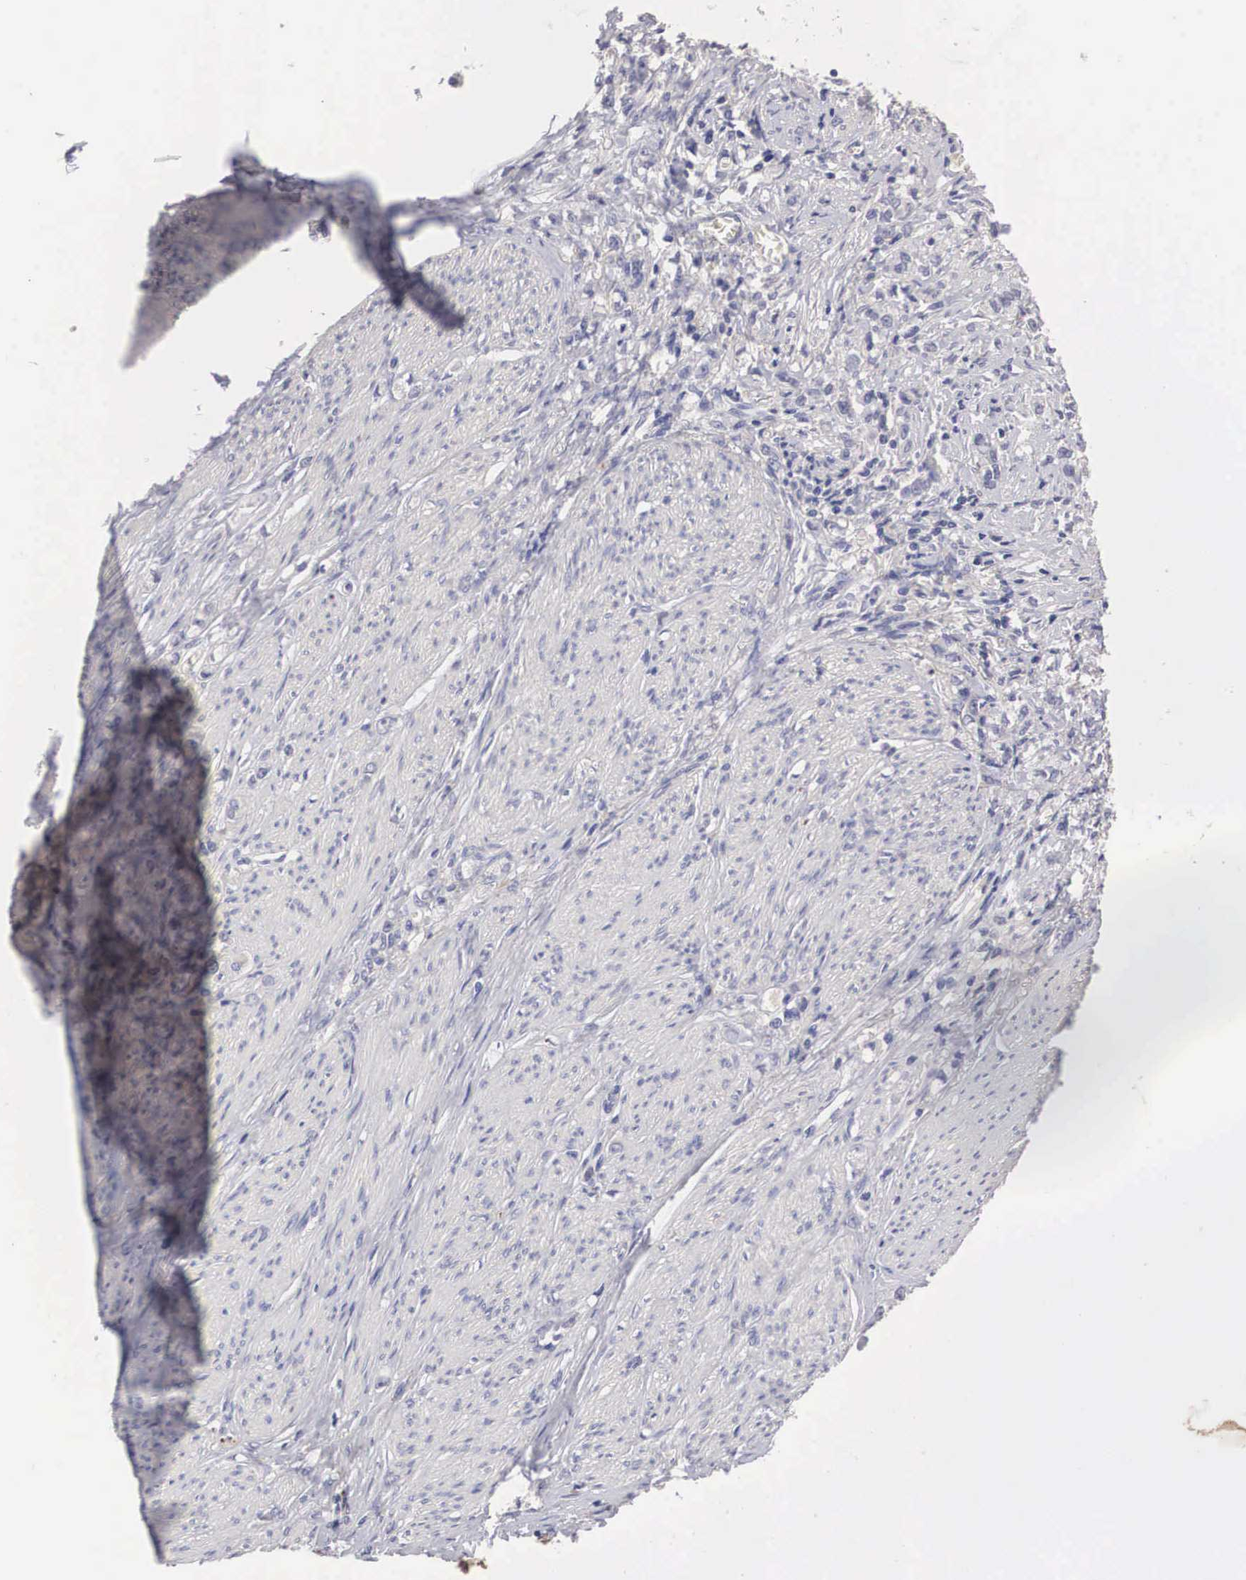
{"staining": {"intensity": "negative", "quantity": "none", "location": "none"}, "tissue": "stomach cancer", "cell_type": "Tumor cells", "image_type": "cancer", "snomed": [{"axis": "morphology", "description": "Adenocarcinoma, NOS"}, {"axis": "topography", "description": "Stomach"}], "caption": "This is an immunohistochemistry (IHC) micrograph of human stomach adenocarcinoma. There is no staining in tumor cells.", "gene": "ABHD4", "patient": {"sex": "male", "age": 72}}